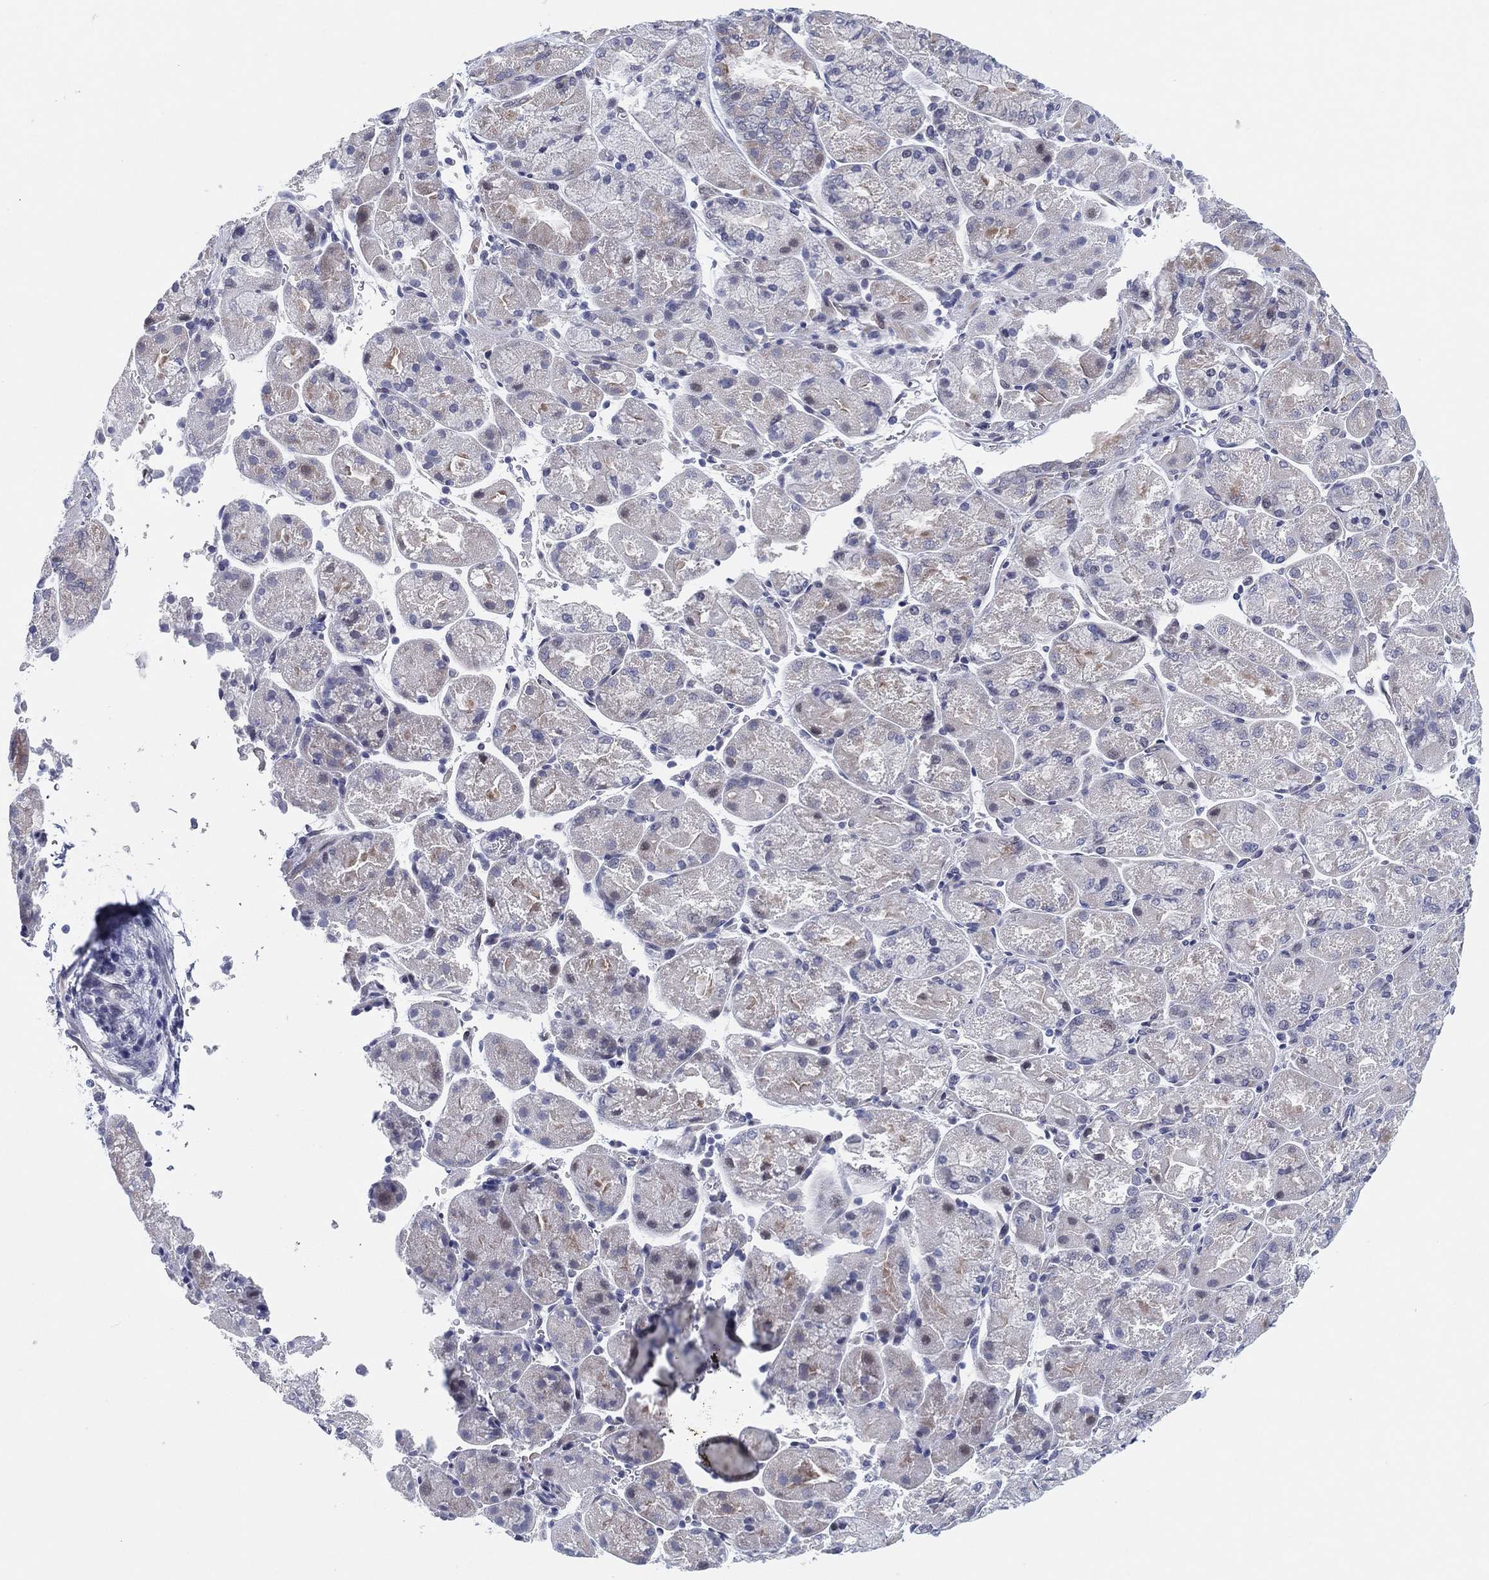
{"staining": {"intensity": "negative", "quantity": "none", "location": "none"}, "tissue": "stomach cancer", "cell_type": "Tumor cells", "image_type": "cancer", "snomed": [{"axis": "morphology", "description": "Adenocarcinoma, NOS"}, {"axis": "topography", "description": "Stomach"}], "caption": "There is no significant staining in tumor cells of stomach adenocarcinoma. (Stains: DAB immunohistochemistry (IHC) with hematoxylin counter stain, Microscopy: brightfield microscopy at high magnification).", "gene": "HEATR4", "patient": {"sex": "female", "age": 57}}